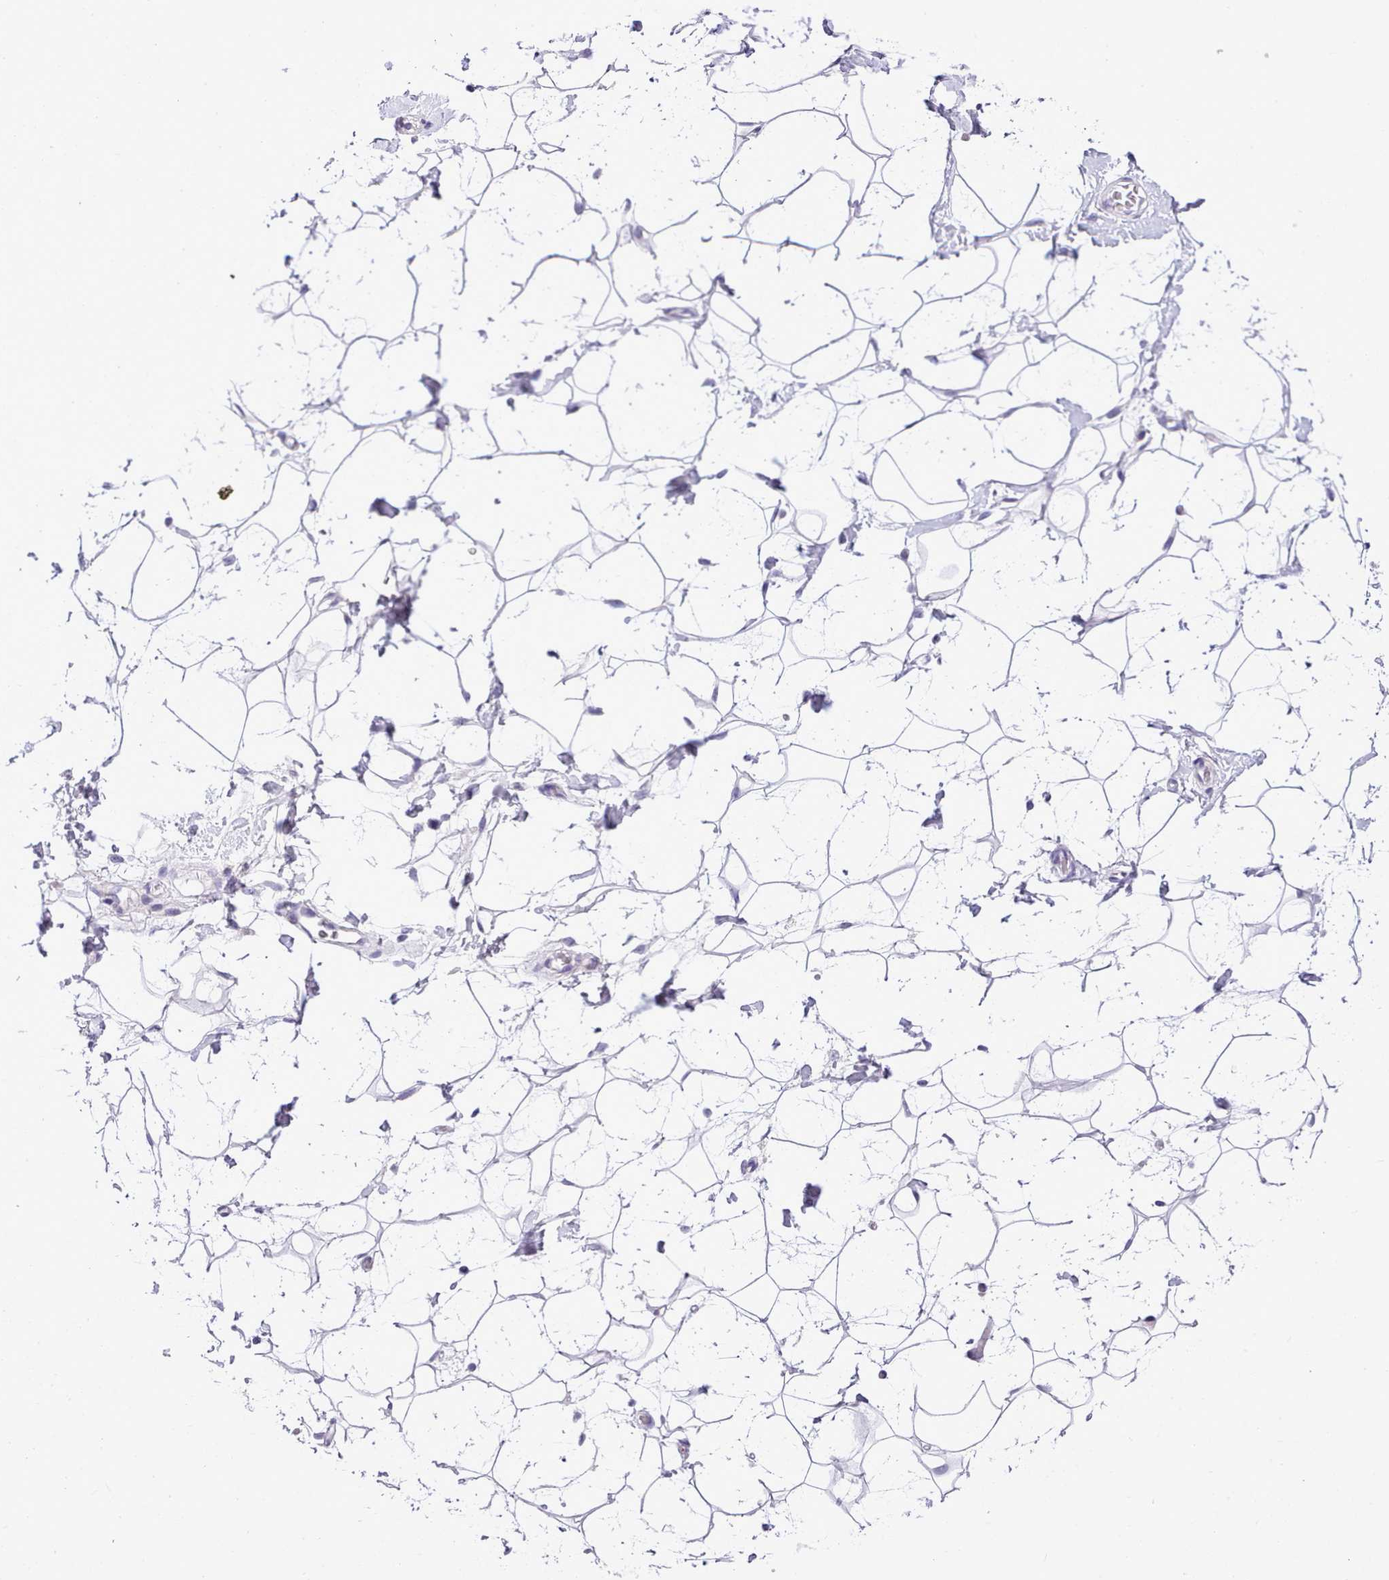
{"staining": {"intensity": "negative", "quantity": "none", "location": "none"}, "tissue": "adipose tissue", "cell_type": "Adipocytes", "image_type": "normal", "snomed": [{"axis": "morphology", "description": "Normal tissue, NOS"}, {"axis": "topography", "description": "Breast"}], "caption": "High magnification brightfield microscopy of benign adipose tissue stained with DAB (brown) and counterstained with hematoxylin (blue): adipocytes show no significant positivity.", "gene": "FAM83E", "patient": {"sex": "female", "age": 26}}